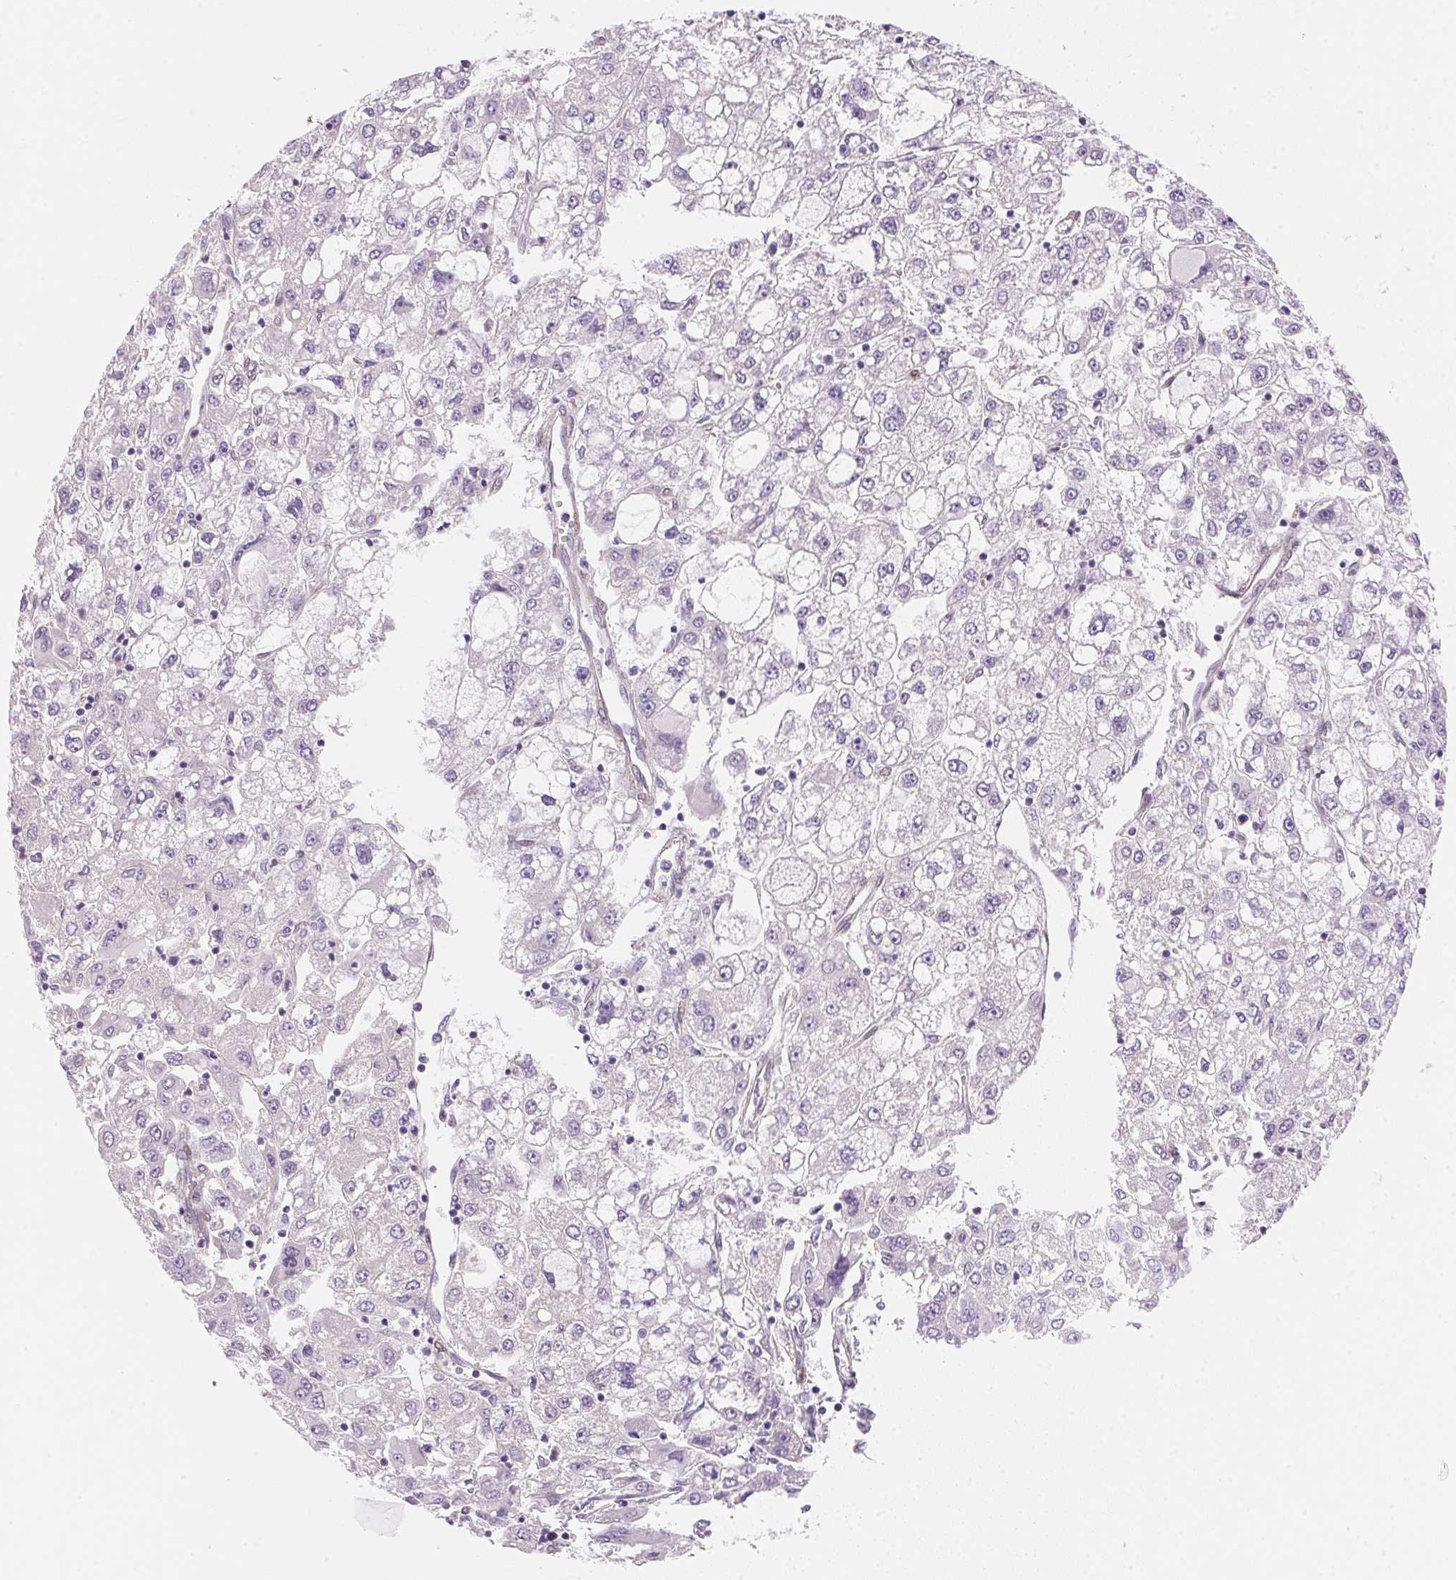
{"staining": {"intensity": "negative", "quantity": "none", "location": "none"}, "tissue": "liver cancer", "cell_type": "Tumor cells", "image_type": "cancer", "snomed": [{"axis": "morphology", "description": "Carcinoma, Hepatocellular, NOS"}, {"axis": "topography", "description": "Liver"}], "caption": "Tumor cells are negative for protein expression in human hepatocellular carcinoma (liver).", "gene": "SMTN", "patient": {"sex": "male", "age": 40}}